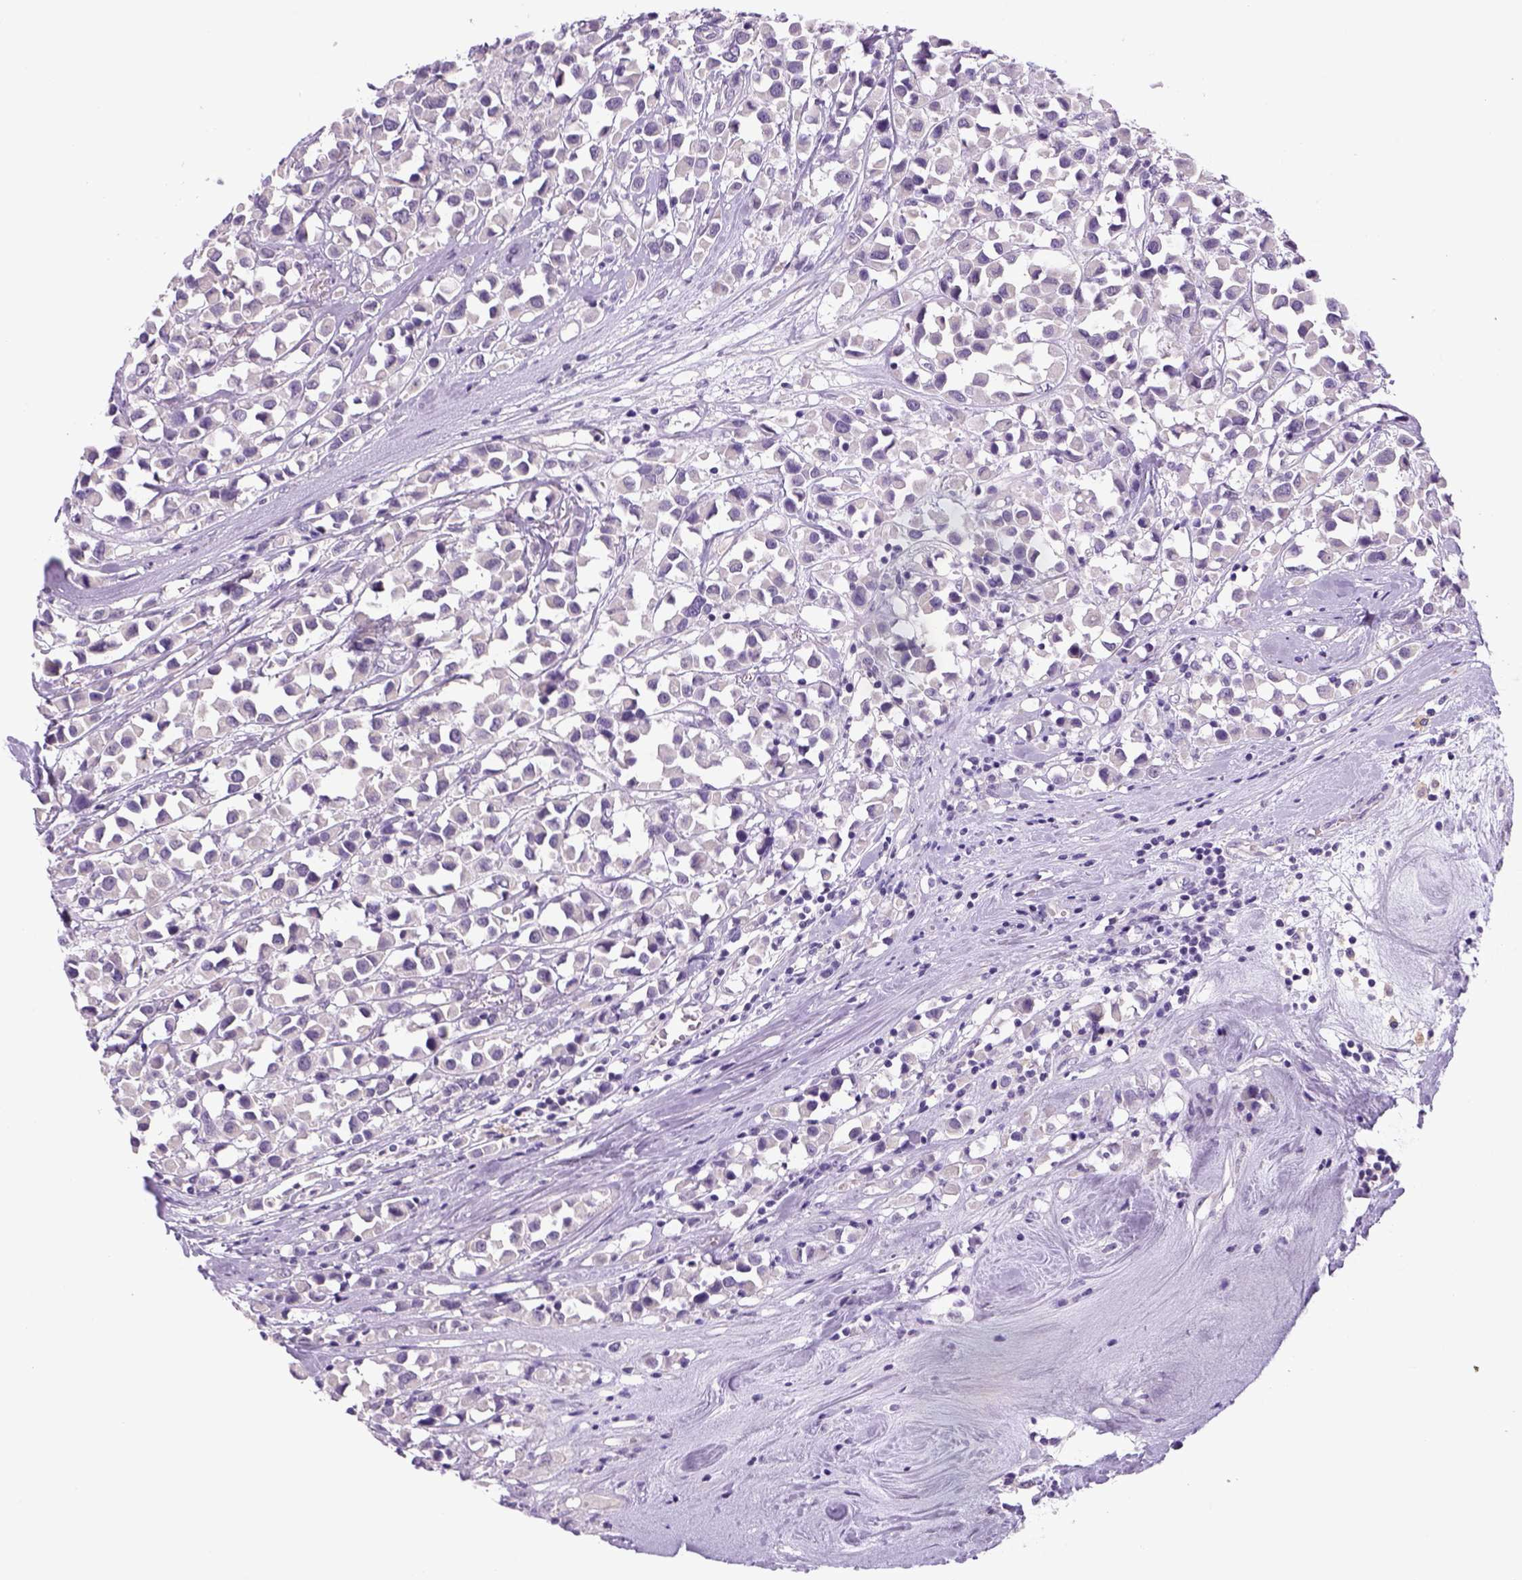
{"staining": {"intensity": "negative", "quantity": "none", "location": "none"}, "tissue": "breast cancer", "cell_type": "Tumor cells", "image_type": "cancer", "snomed": [{"axis": "morphology", "description": "Duct carcinoma"}, {"axis": "topography", "description": "Breast"}], "caption": "Human intraductal carcinoma (breast) stained for a protein using immunohistochemistry (IHC) displays no staining in tumor cells.", "gene": "DBH", "patient": {"sex": "female", "age": 61}}